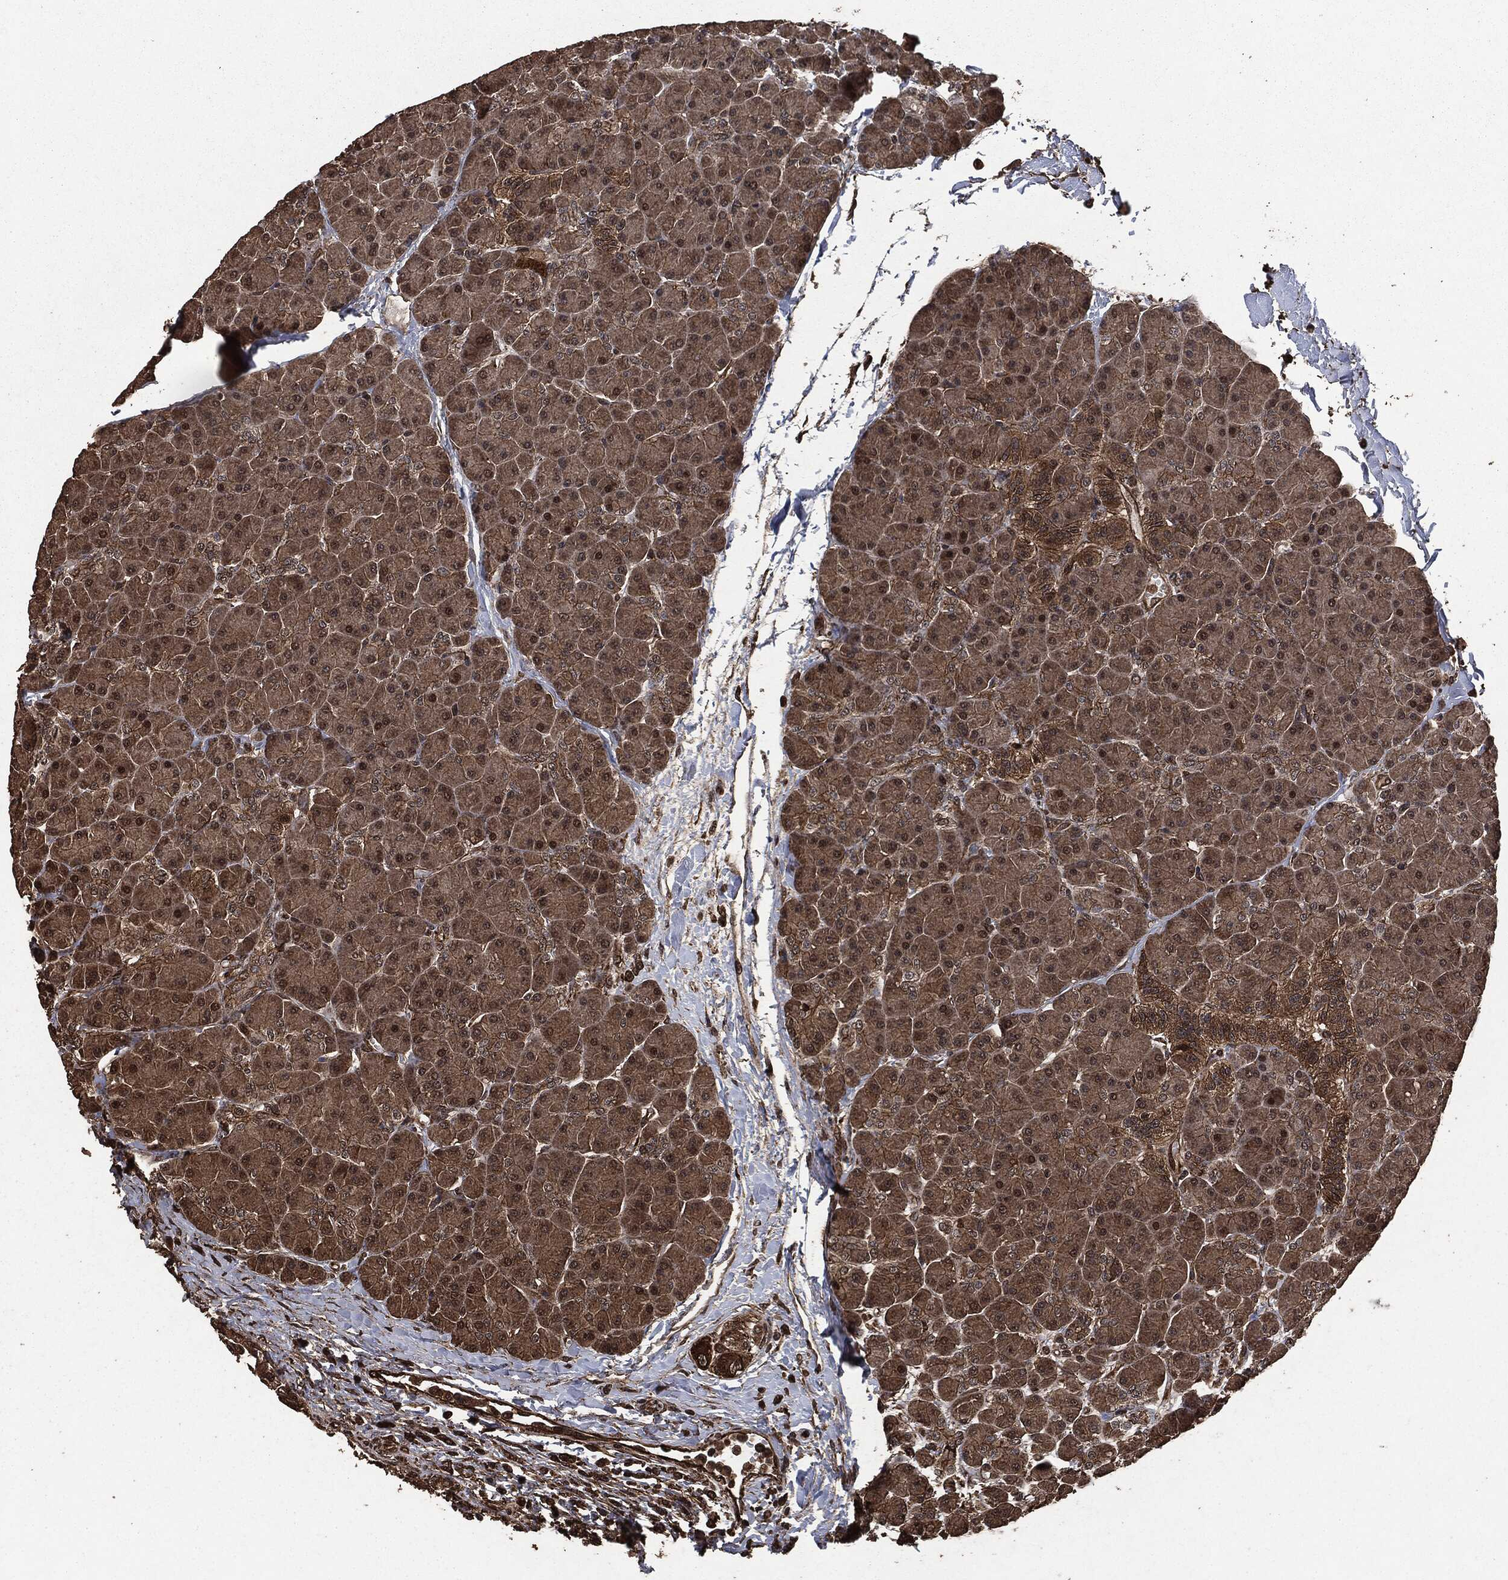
{"staining": {"intensity": "strong", "quantity": "25%-75%", "location": "cytoplasmic/membranous,nuclear"}, "tissue": "pancreas", "cell_type": "Exocrine glandular cells", "image_type": "normal", "snomed": [{"axis": "morphology", "description": "Normal tissue, NOS"}, {"axis": "topography", "description": "Pancreas"}], "caption": "The image exhibits immunohistochemical staining of unremarkable pancreas. There is strong cytoplasmic/membranous,nuclear expression is present in approximately 25%-75% of exocrine glandular cells.", "gene": "HRAS", "patient": {"sex": "female", "age": 44}}